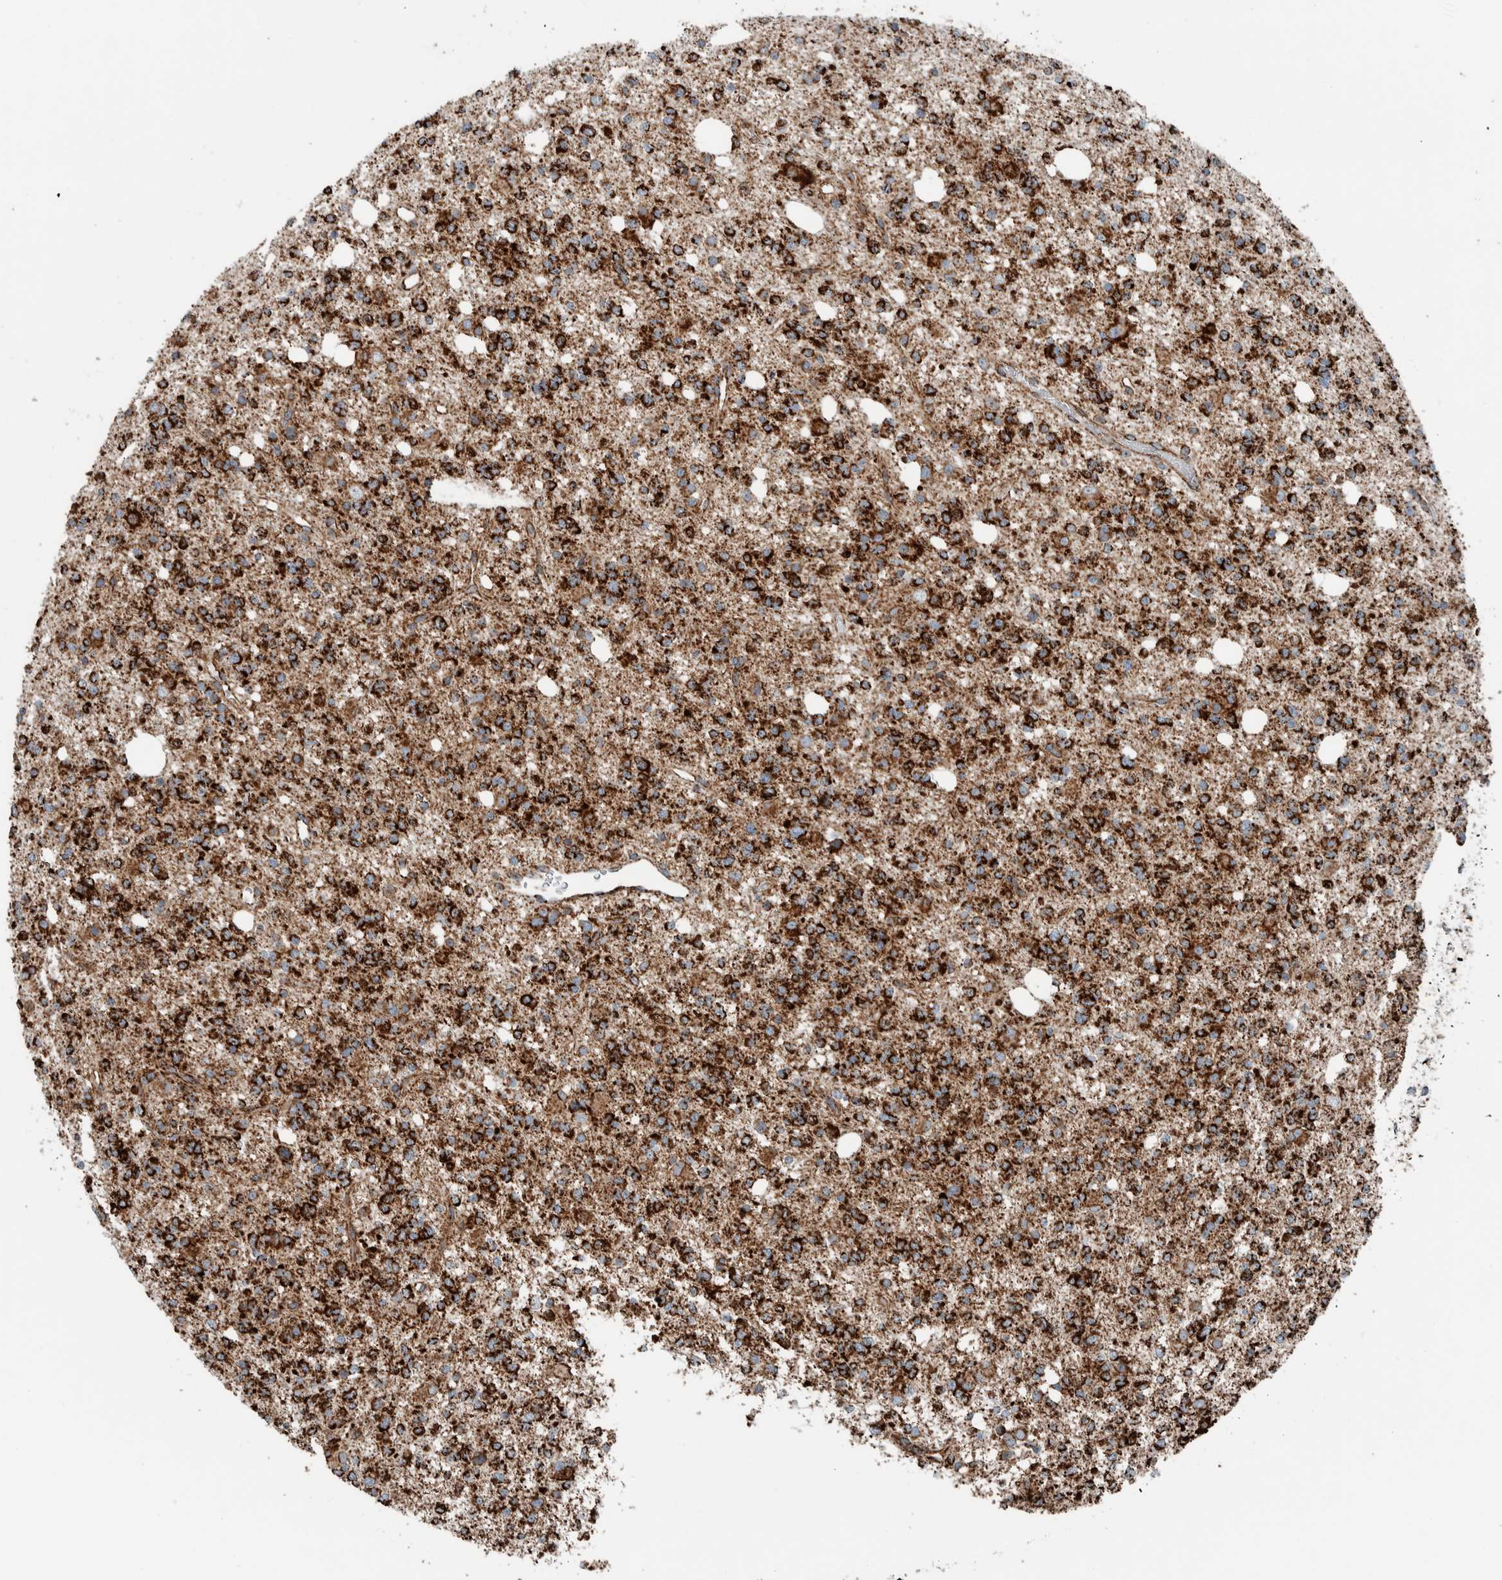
{"staining": {"intensity": "strong", "quantity": ">75%", "location": "cytoplasmic/membranous"}, "tissue": "glioma", "cell_type": "Tumor cells", "image_type": "cancer", "snomed": [{"axis": "morphology", "description": "Glioma, malignant, High grade"}, {"axis": "topography", "description": "Brain"}], "caption": "The photomicrograph exhibits a brown stain indicating the presence of a protein in the cytoplasmic/membranous of tumor cells in glioma.", "gene": "CNTROB", "patient": {"sex": "female", "age": 62}}